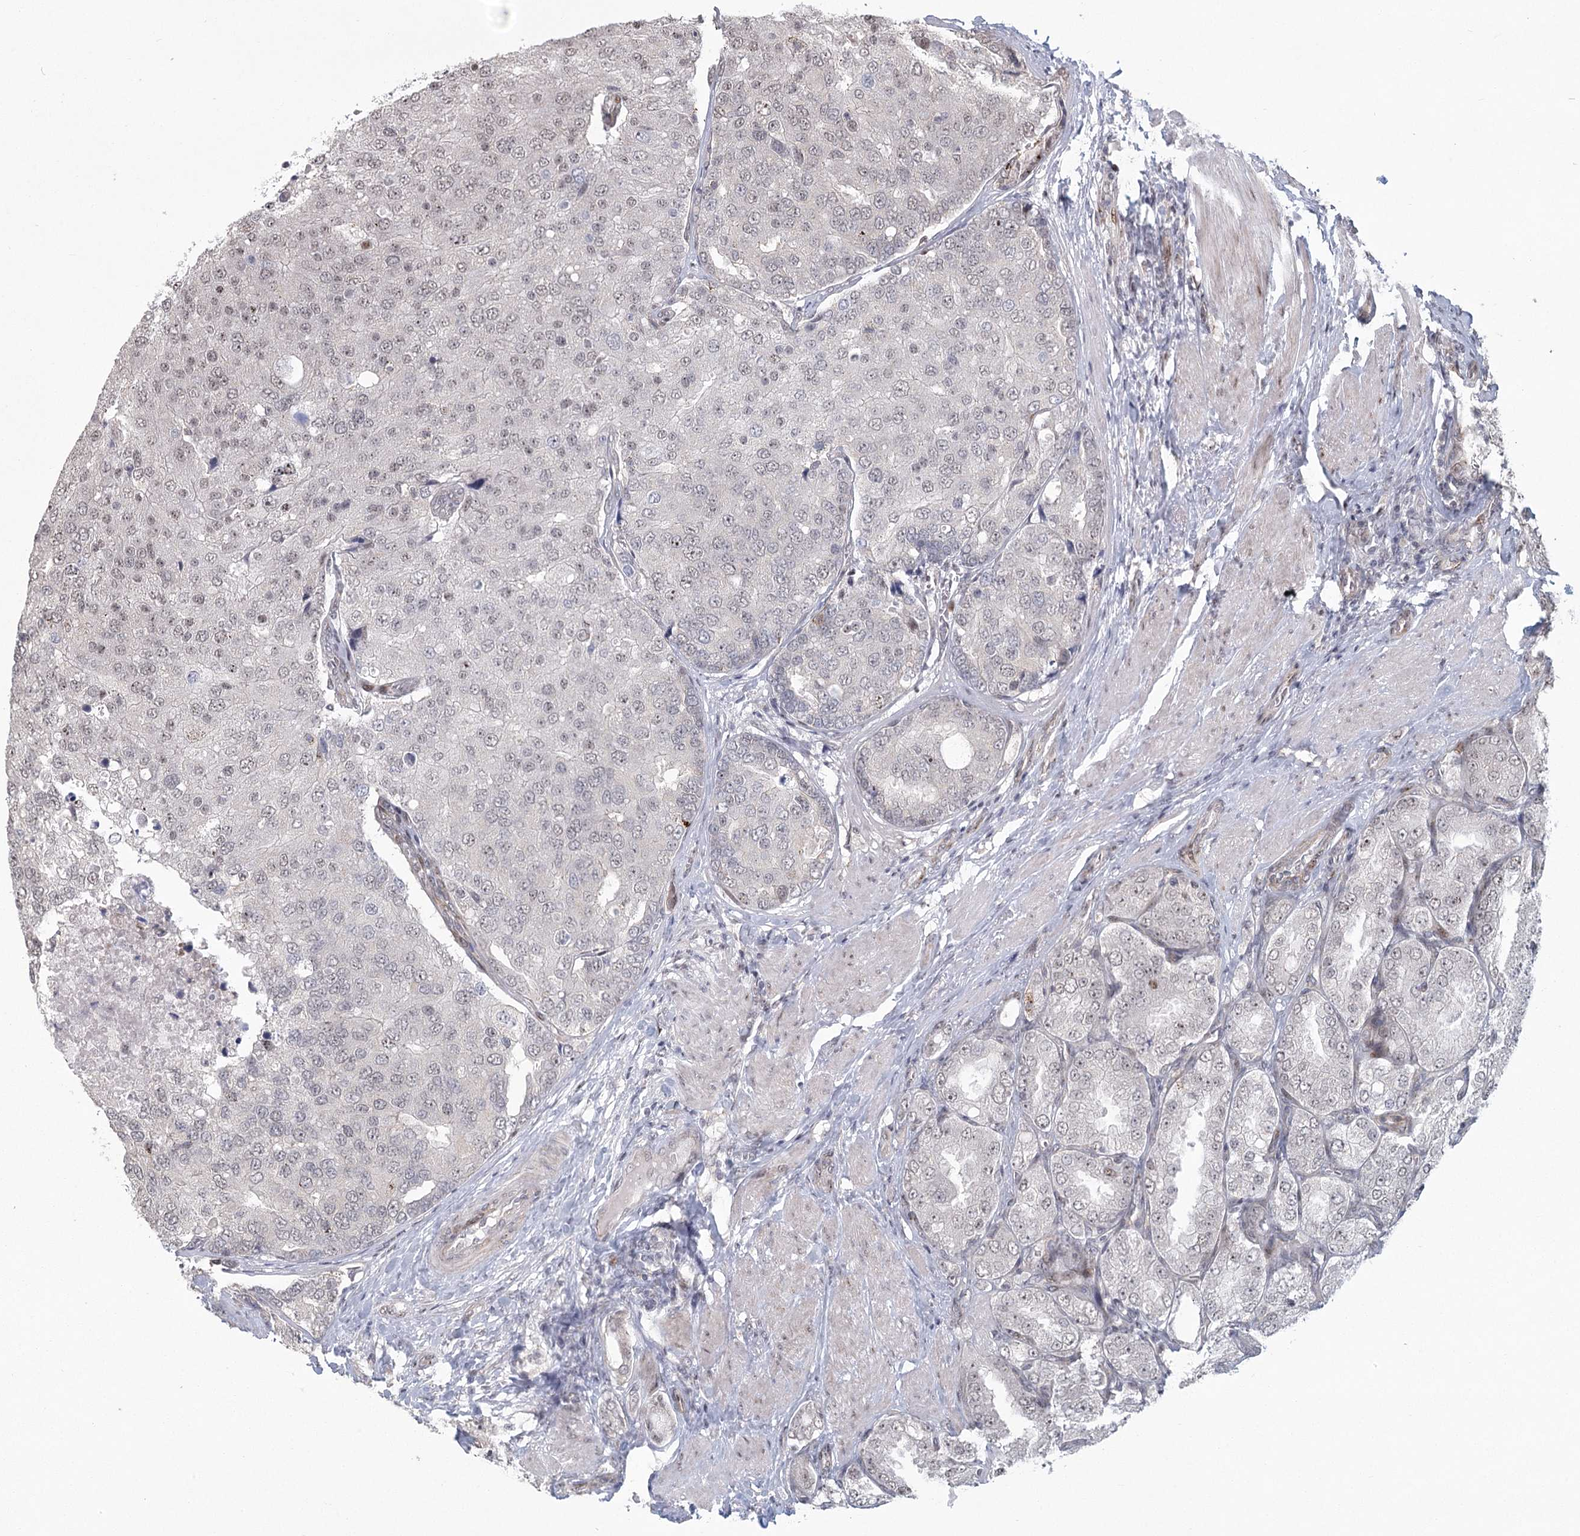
{"staining": {"intensity": "weak", "quantity": "<25%", "location": "nuclear"}, "tissue": "prostate cancer", "cell_type": "Tumor cells", "image_type": "cancer", "snomed": [{"axis": "morphology", "description": "Adenocarcinoma, High grade"}, {"axis": "topography", "description": "Prostate"}], "caption": "The immunohistochemistry image has no significant expression in tumor cells of prostate high-grade adenocarcinoma tissue. Brightfield microscopy of immunohistochemistry stained with DAB (brown) and hematoxylin (blue), captured at high magnification.", "gene": "PARM1", "patient": {"sex": "male", "age": 50}}